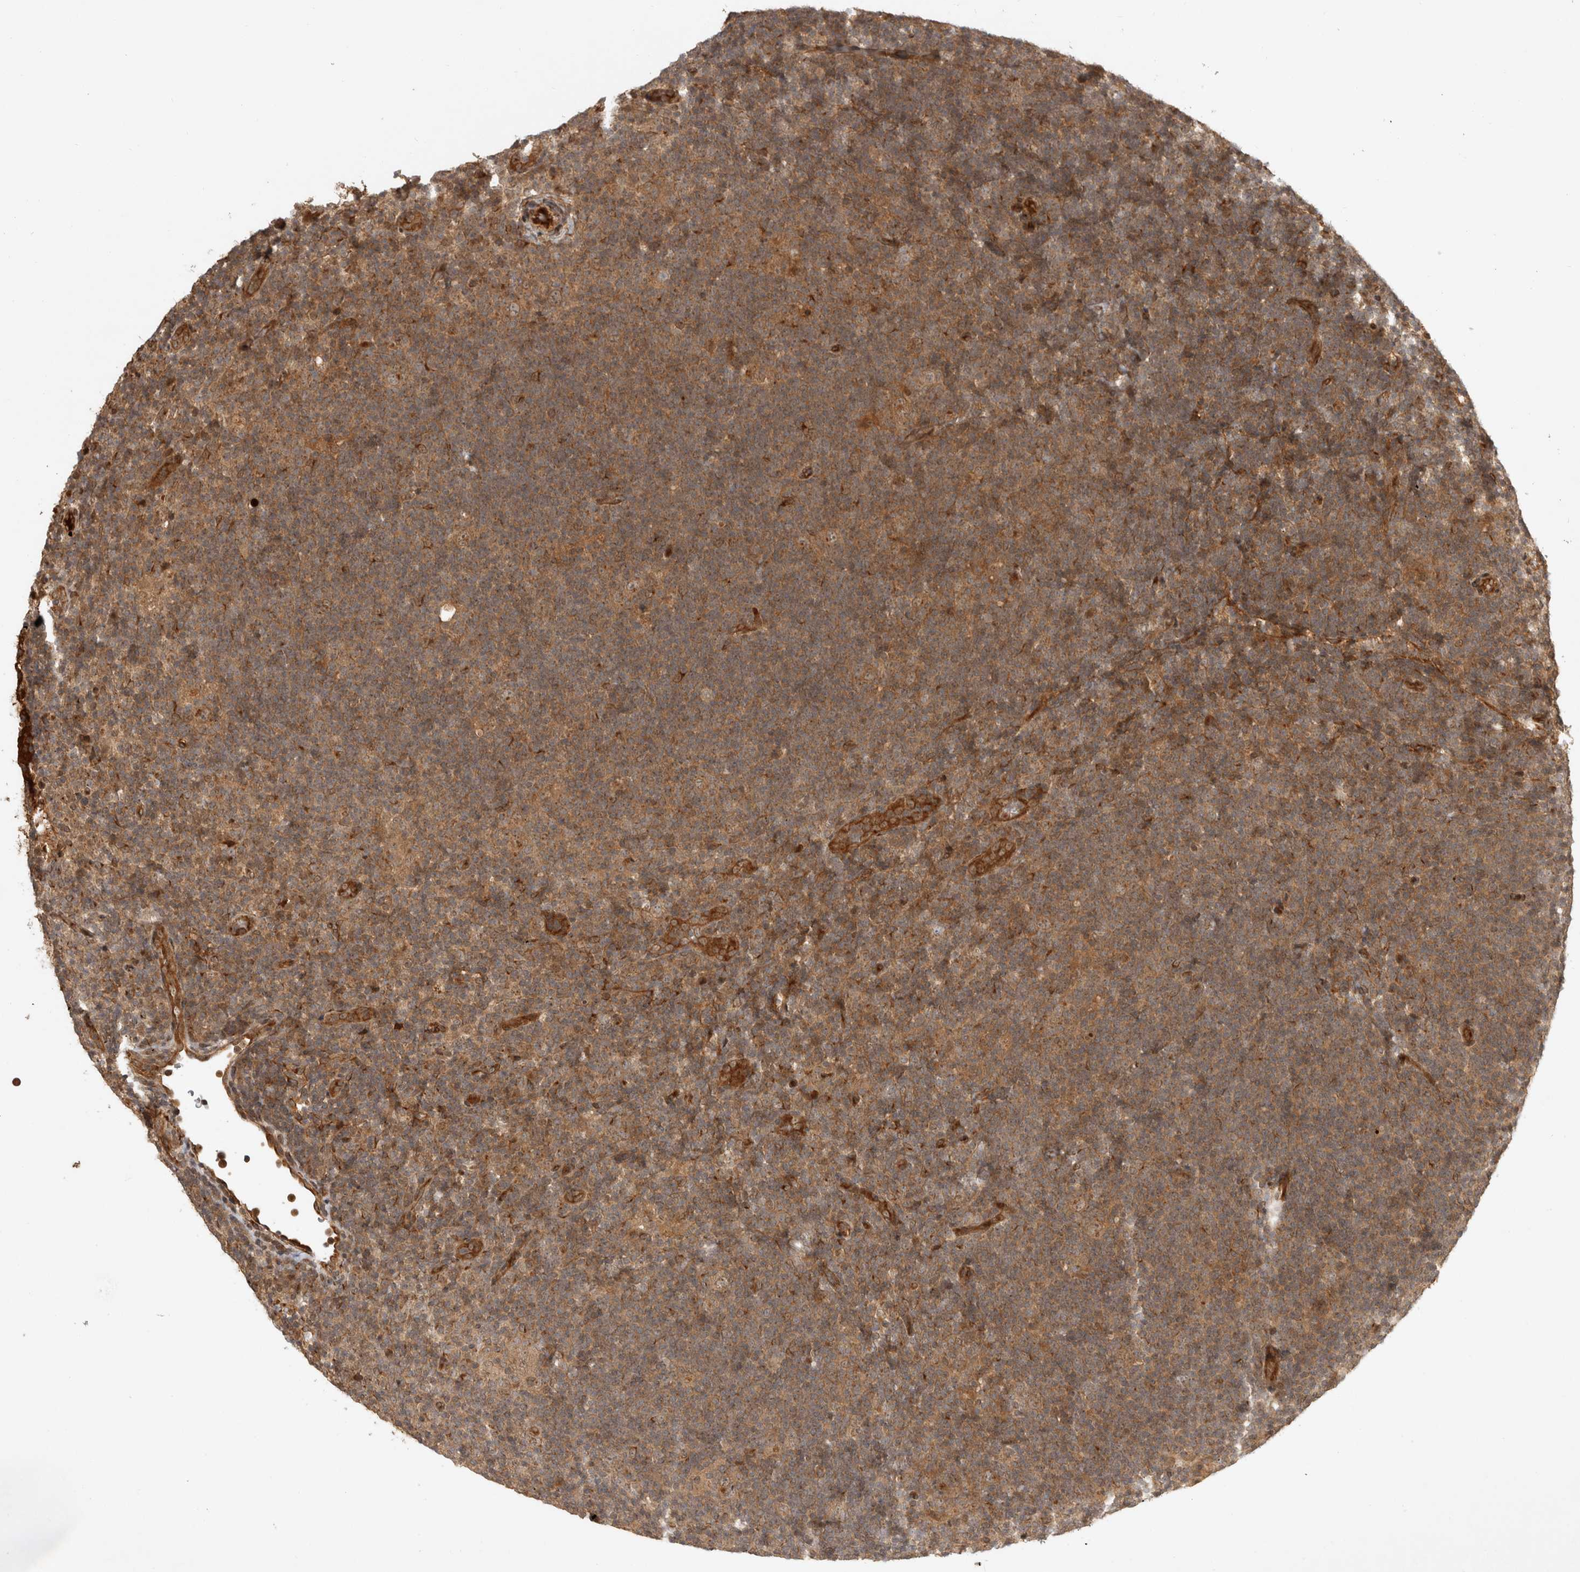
{"staining": {"intensity": "weak", "quantity": ">75%", "location": "cytoplasmic/membranous"}, "tissue": "lymphoma", "cell_type": "Tumor cells", "image_type": "cancer", "snomed": [{"axis": "morphology", "description": "Hodgkin's disease, NOS"}, {"axis": "topography", "description": "Lymph node"}], "caption": "Immunohistochemistry staining of Hodgkin's disease, which reveals low levels of weak cytoplasmic/membranous staining in approximately >75% of tumor cells indicating weak cytoplasmic/membranous protein expression. The staining was performed using DAB (3,3'-diaminobenzidine) (brown) for protein detection and nuclei were counterstained in hematoxylin (blue).", "gene": "CAMSAP2", "patient": {"sex": "female", "age": 57}}